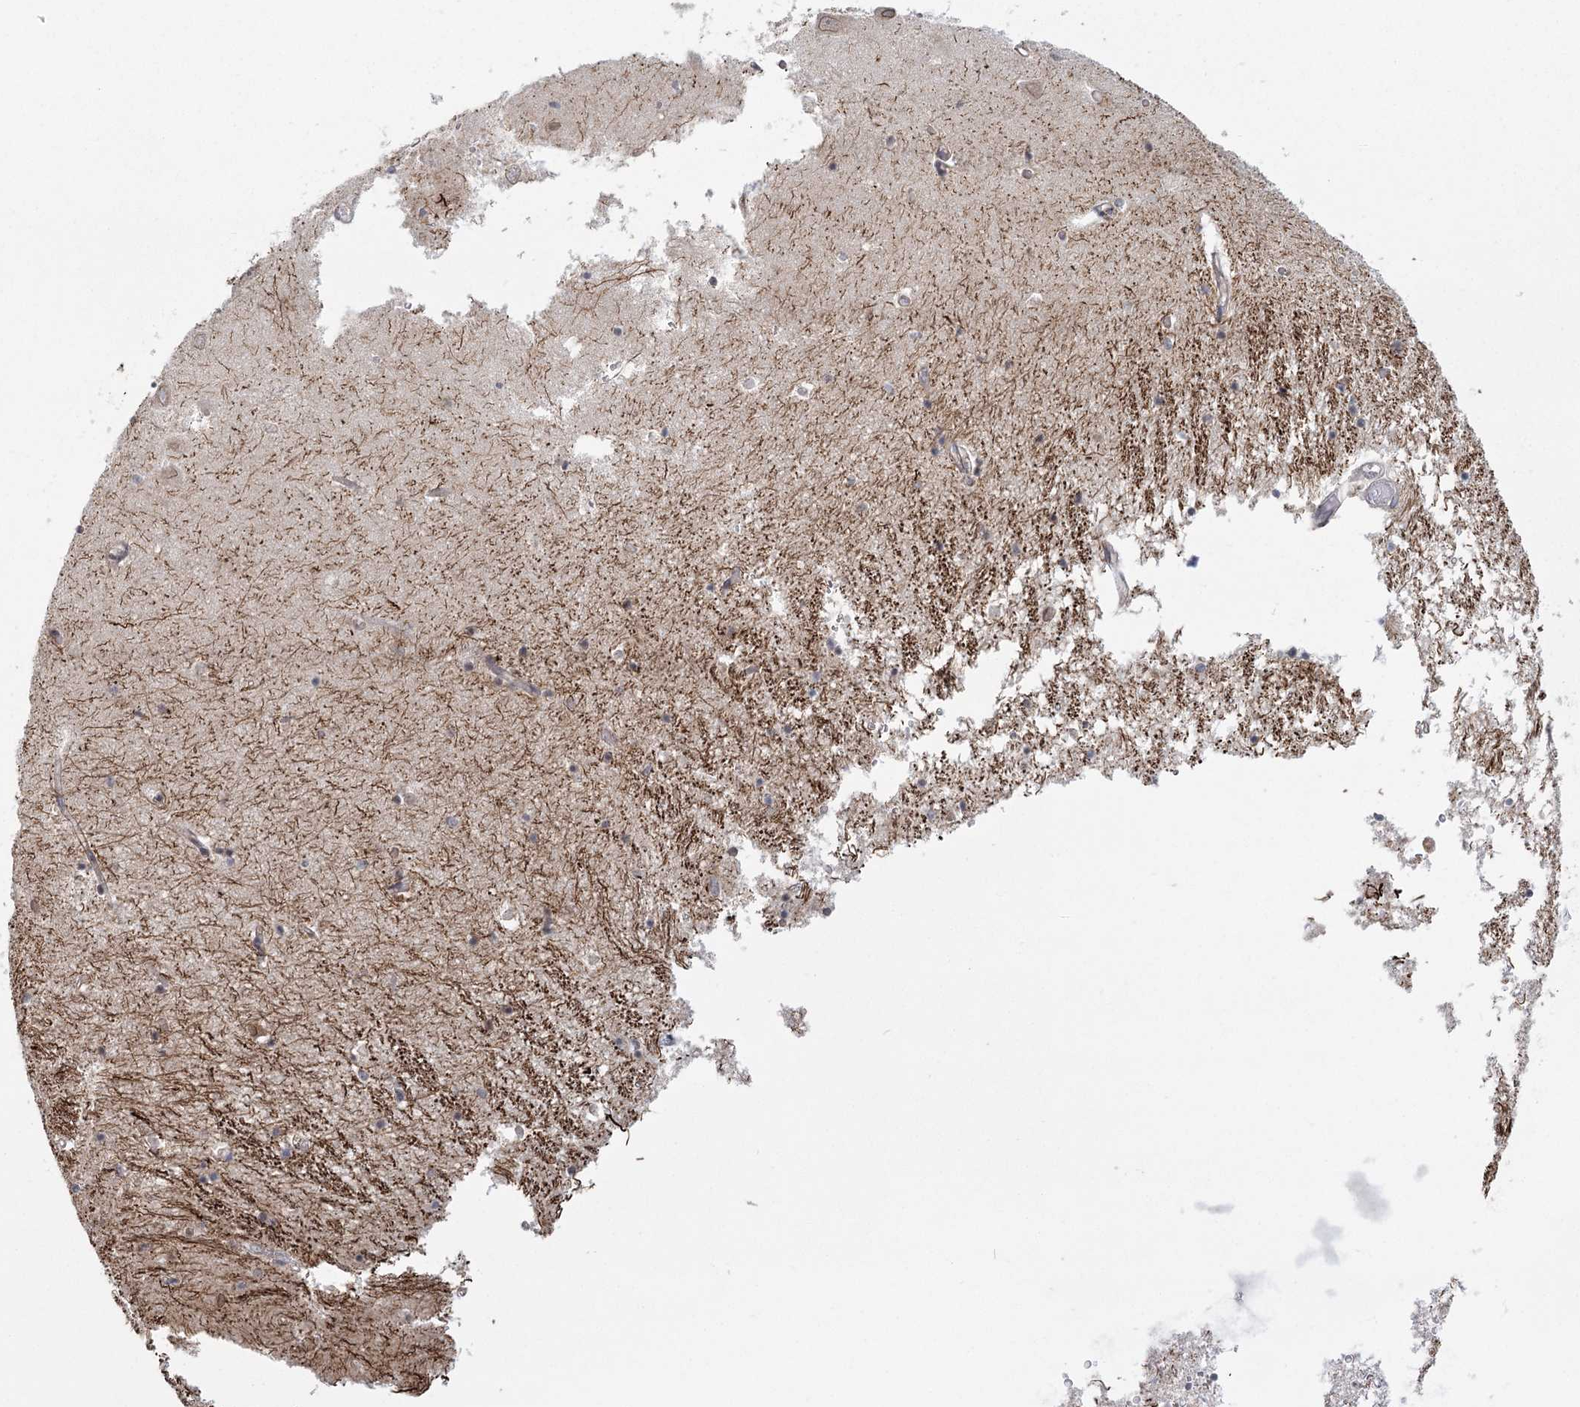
{"staining": {"intensity": "weak", "quantity": "<25%", "location": "cytoplasmic/membranous,nuclear"}, "tissue": "hippocampus", "cell_type": "Glial cells", "image_type": "normal", "snomed": [{"axis": "morphology", "description": "Normal tissue, NOS"}, {"axis": "topography", "description": "Hippocampus"}], "caption": "The image exhibits no significant expression in glial cells of hippocampus.", "gene": "LACTB", "patient": {"sex": "male", "age": 70}}